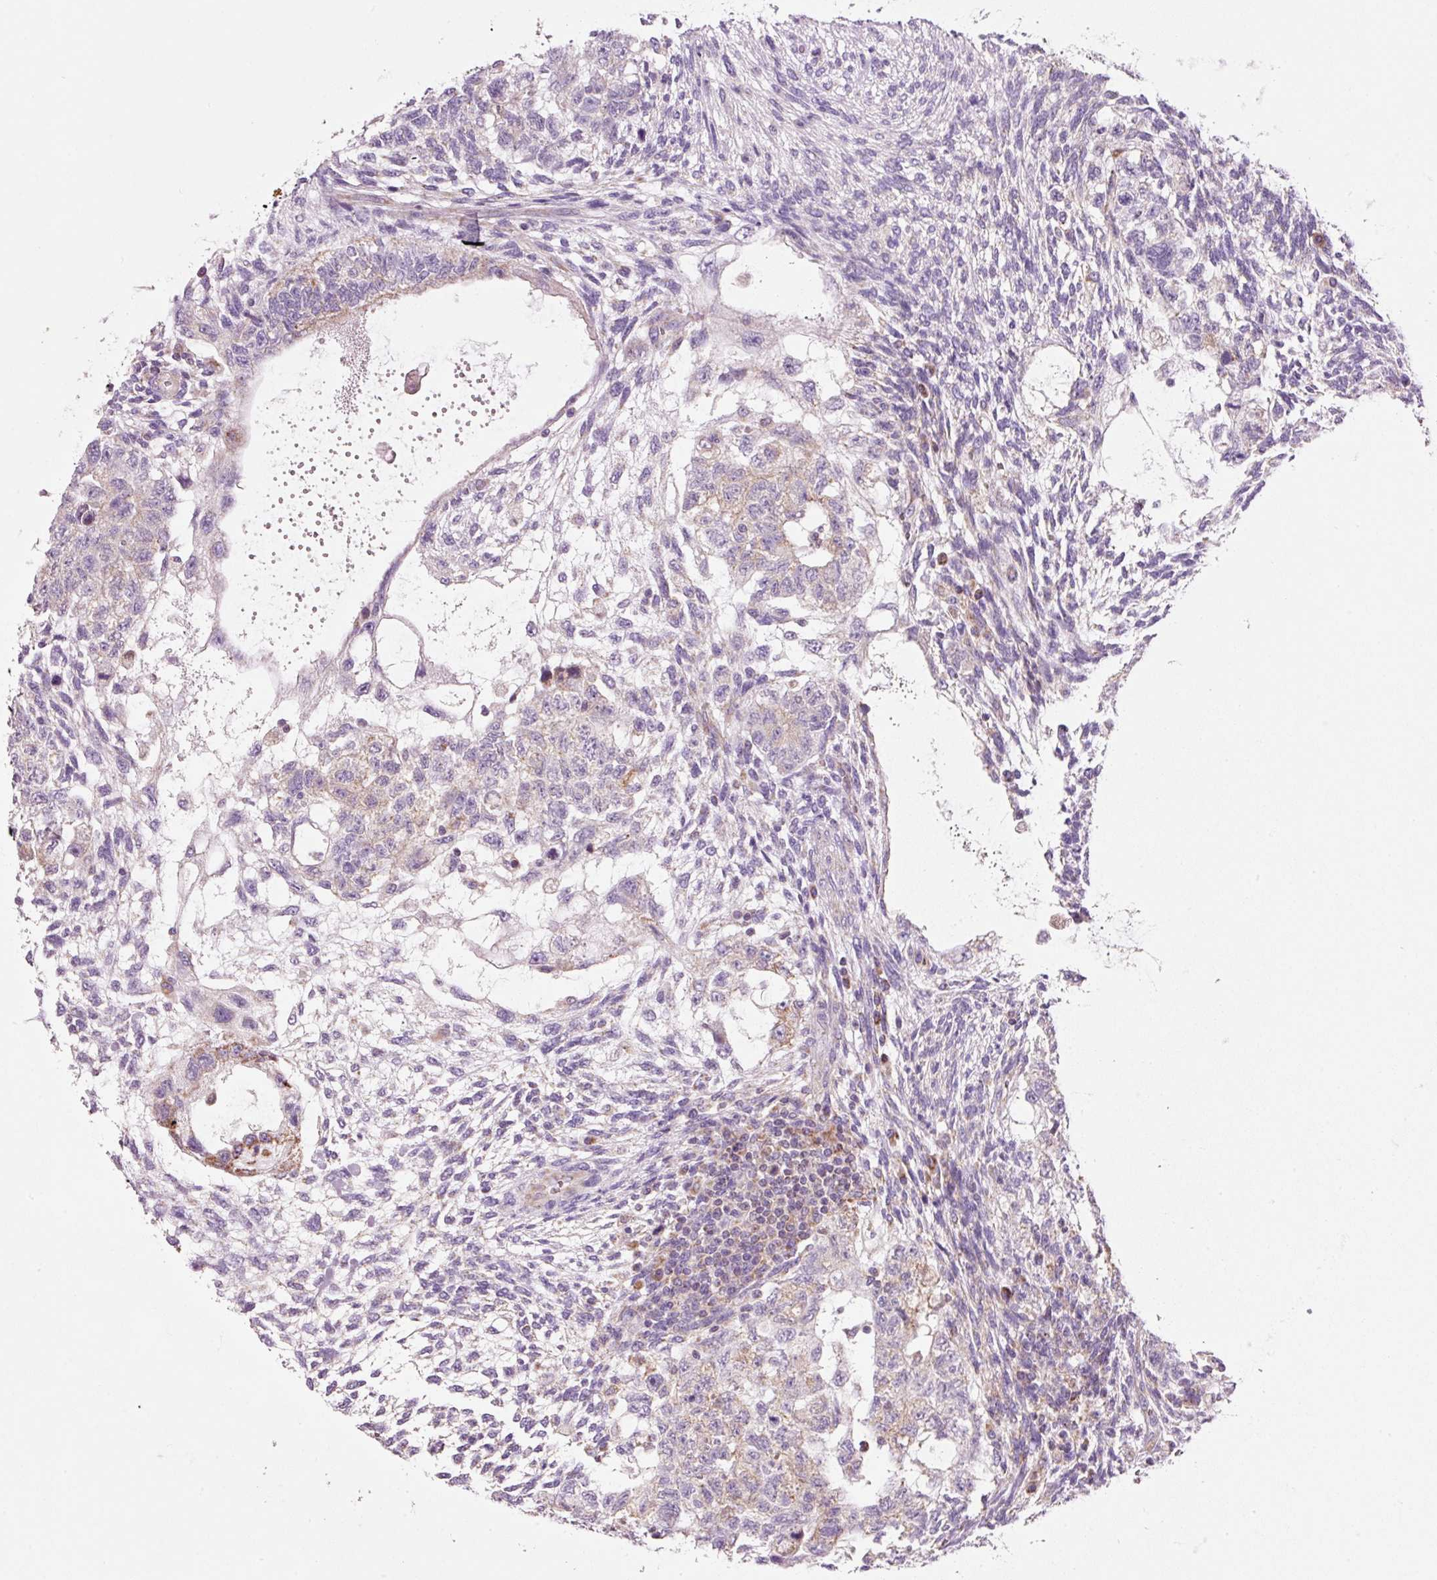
{"staining": {"intensity": "moderate", "quantity": "<25%", "location": "cytoplasmic/membranous"}, "tissue": "testis cancer", "cell_type": "Tumor cells", "image_type": "cancer", "snomed": [{"axis": "morphology", "description": "Normal tissue, NOS"}, {"axis": "morphology", "description": "Carcinoma, Embryonal, NOS"}, {"axis": "topography", "description": "Testis"}], "caption": "Protein analysis of embryonal carcinoma (testis) tissue reveals moderate cytoplasmic/membranous staining in approximately <25% of tumor cells. (brown staining indicates protein expression, while blue staining denotes nuclei).", "gene": "NDUFA1", "patient": {"sex": "male", "age": 36}}